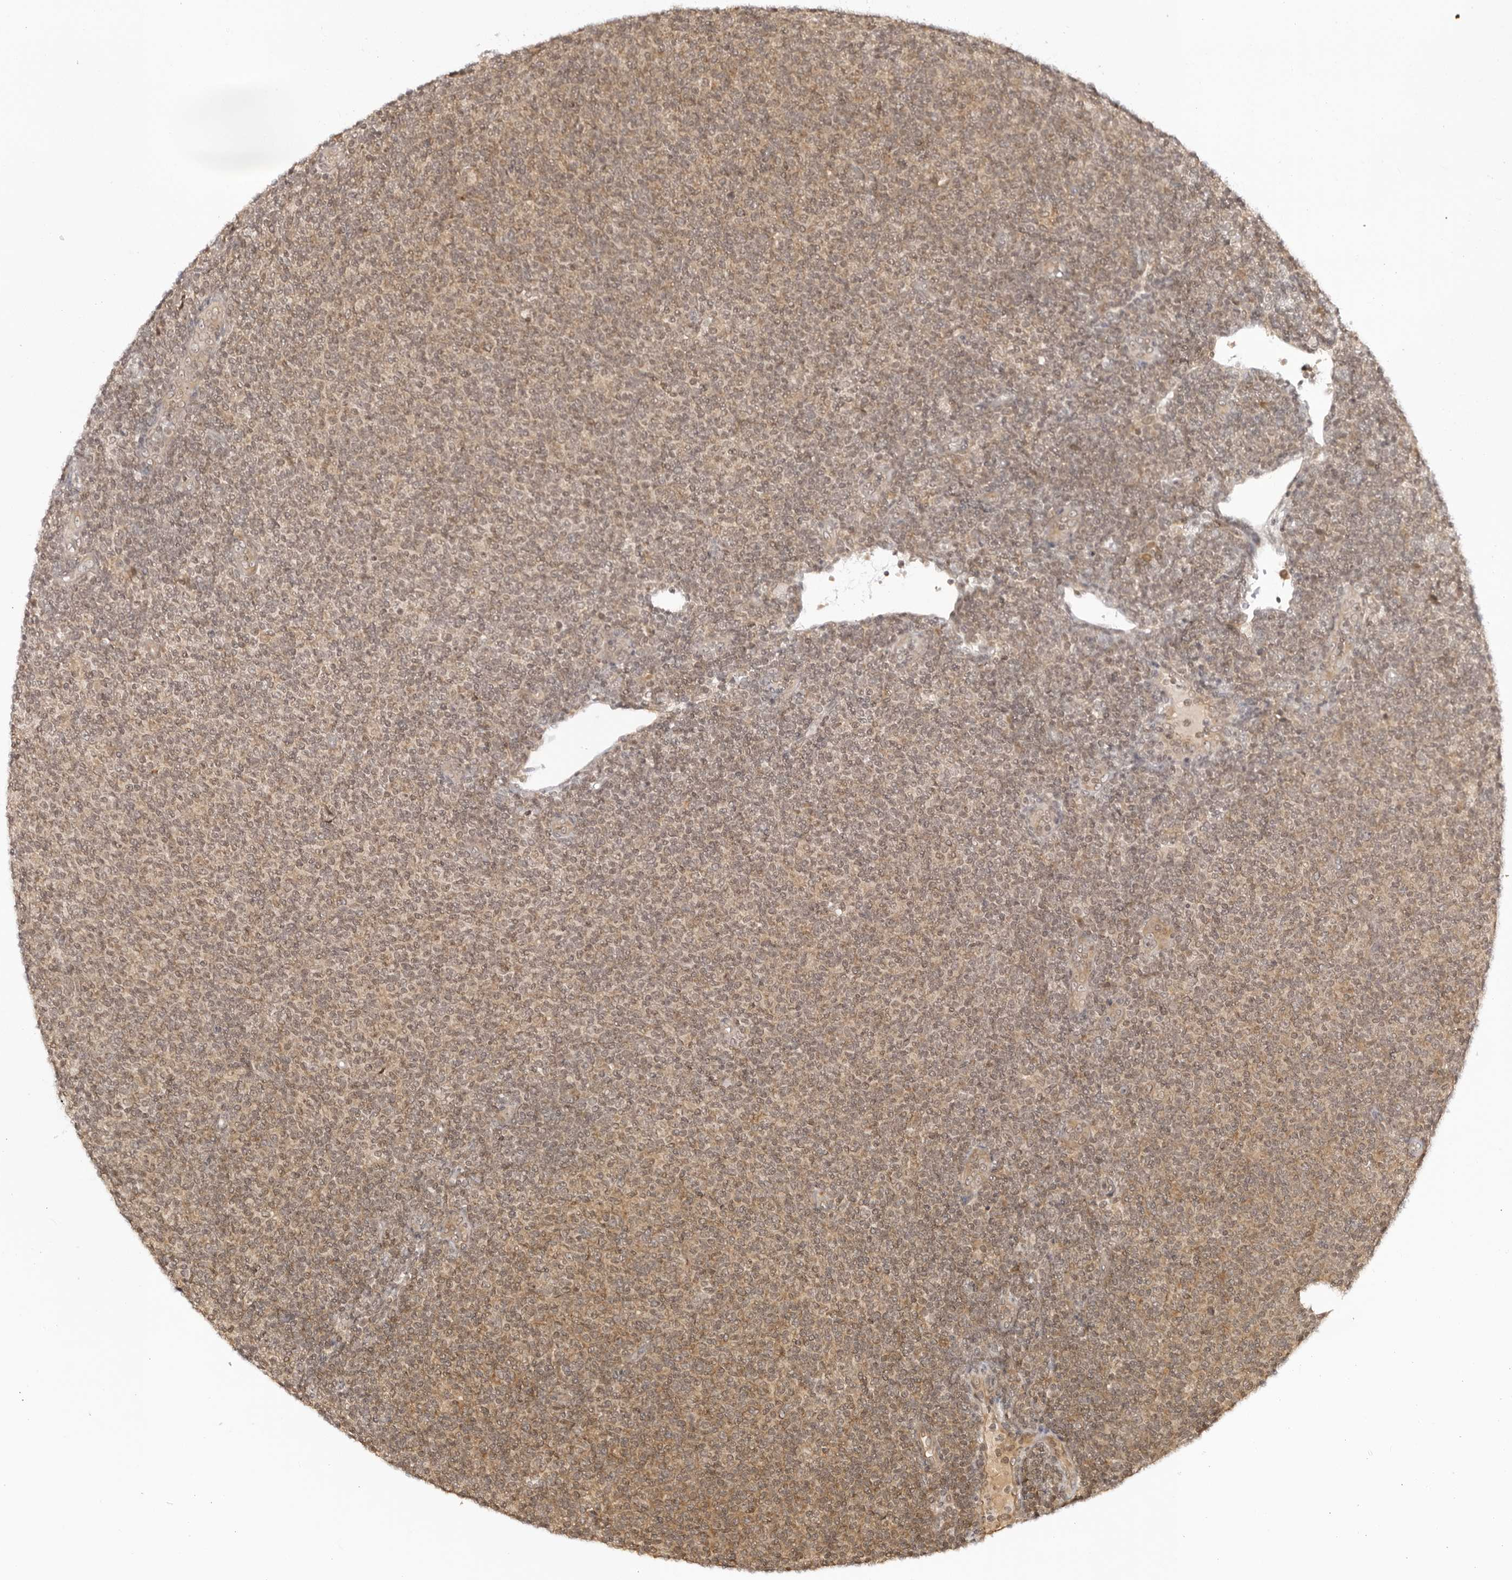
{"staining": {"intensity": "moderate", "quantity": ">75%", "location": "cytoplasmic/membranous,nuclear"}, "tissue": "lymphoma", "cell_type": "Tumor cells", "image_type": "cancer", "snomed": [{"axis": "morphology", "description": "Malignant lymphoma, non-Hodgkin's type, Low grade"}, {"axis": "topography", "description": "Lymph node"}], "caption": "Immunohistochemical staining of low-grade malignant lymphoma, non-Hodgkin's type shows moderate cytoplasmic/membranous and nuclear protein positivity in approximately >75% of tumor cells. The protein of interest is shown in brown color, while the nuclei are stained blue.", "gene": "PRRC2C", "patient": {"sex": "male", "age": 66}}